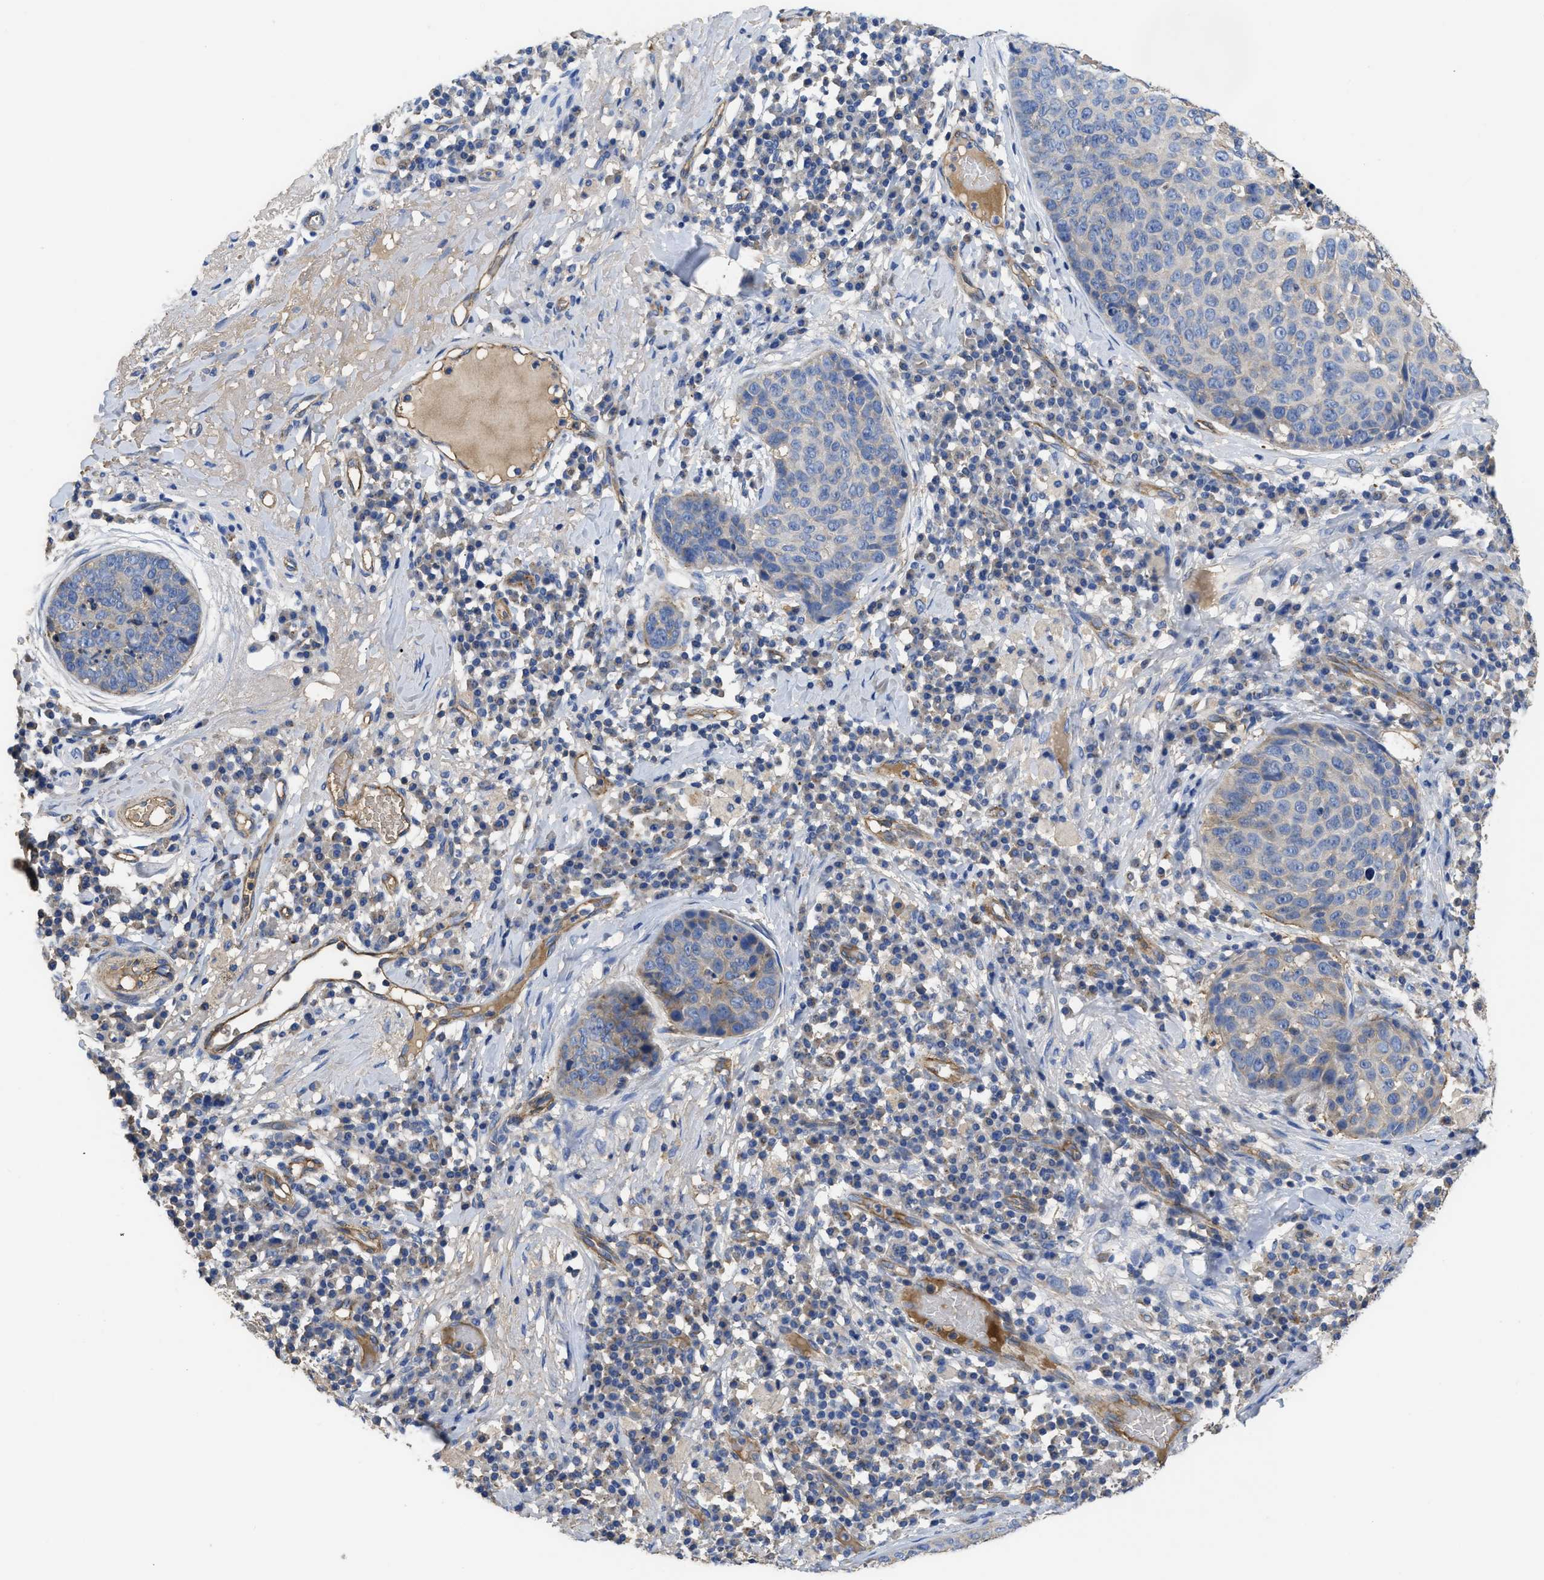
{"staining": {"intensity": "negative", "quantity": "none", "location": "none"}, "tissue": "skin cancer", "cell_type": "Tumor cells", "image_type": "cancer", "snomed": [{"axis": "morphology", "description": "Squamous cell carcinoma in situ, NOS"}, {"axis": "morphology", "description": "Squamous cell carcinoma, NOS"}, {"axis": "topography", "description": "Skin"}], "caption": "Immunohistochemistry (IHC) of squamous cell carcinoma in situ (skin) reveals no expression in tumor cells.", "gene": "USP4", "patient": {"sex": "male", "age": 93}}